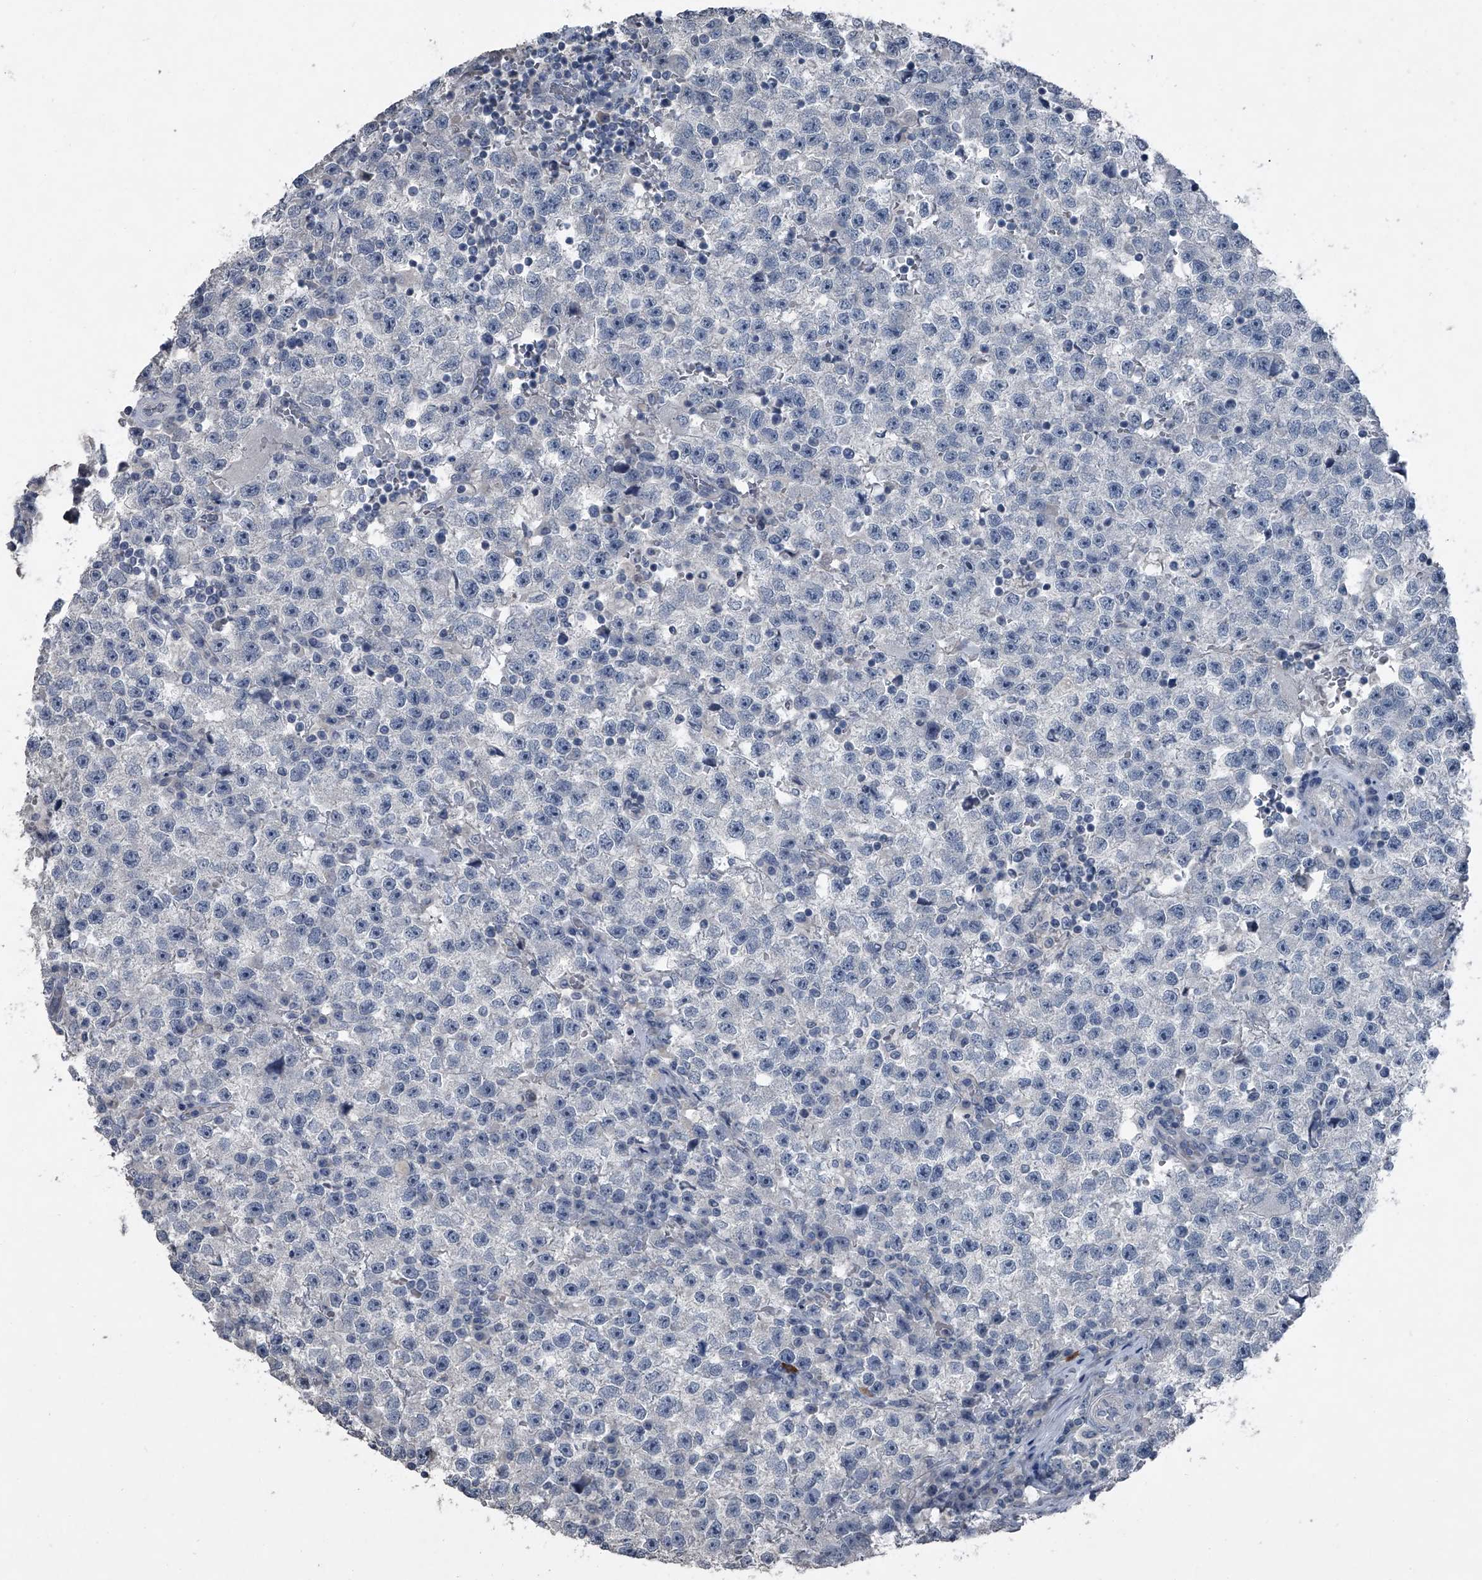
{"staining": {"intensity": "negative", "quantity": "none", "location": "none"}, "tissue": "testis cancer", "cell_type": "Tumor cells", "image_type": "cancer", "snomed": [{"axis": "morphology", "description": "Seminoma, NOS"}, {"axis": "topography", "description": "Testis"}], "caption": "Image shows no significant protein positivity in tumor cells of testis seminoma.", "gene": "HEPHL1", "patient": {"sex": "male", "age": 22}}